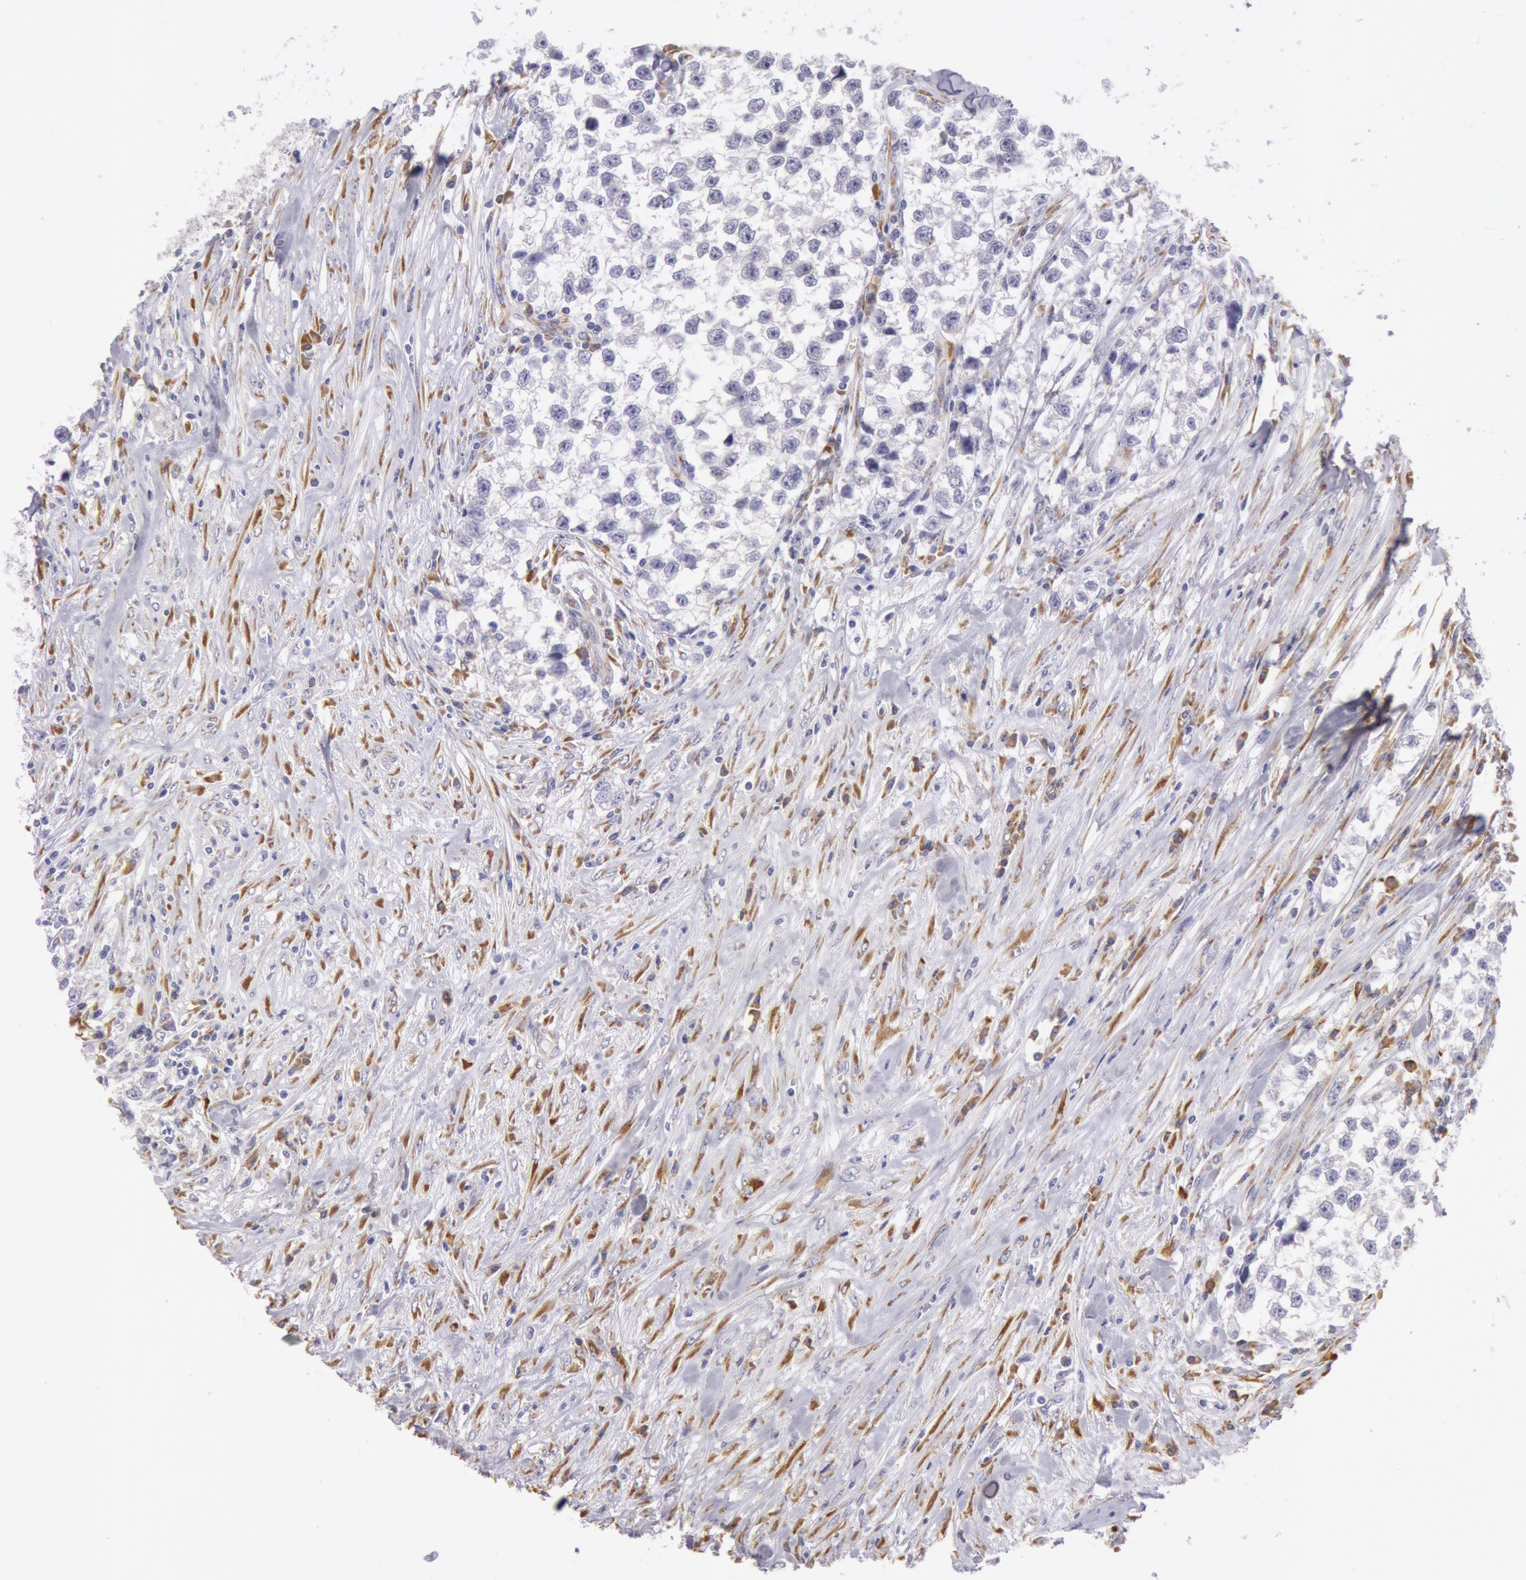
{"staining": {"intensity": "strong", "quantity": "<25%", "location": "cytoplasmic/membranous"}, "tissue": "testis cancer", "cell_type": "Tumor cells", "image_type": "cancer", "snomed": [{"axis": "morphology", "description": "Seminoma, NOS"}, {"axis": "morphology", "description": "Carcinoma, Embryonal, NOS"}, {"axis": "topography", "description": "Testis"}], "caption": "Testis cancer (embryonal carcinoma) stained with a protein marker shows strong staining in tumor cells.", "gene": "CIDEB", "patient": {"sex": "male", "age": 30}}